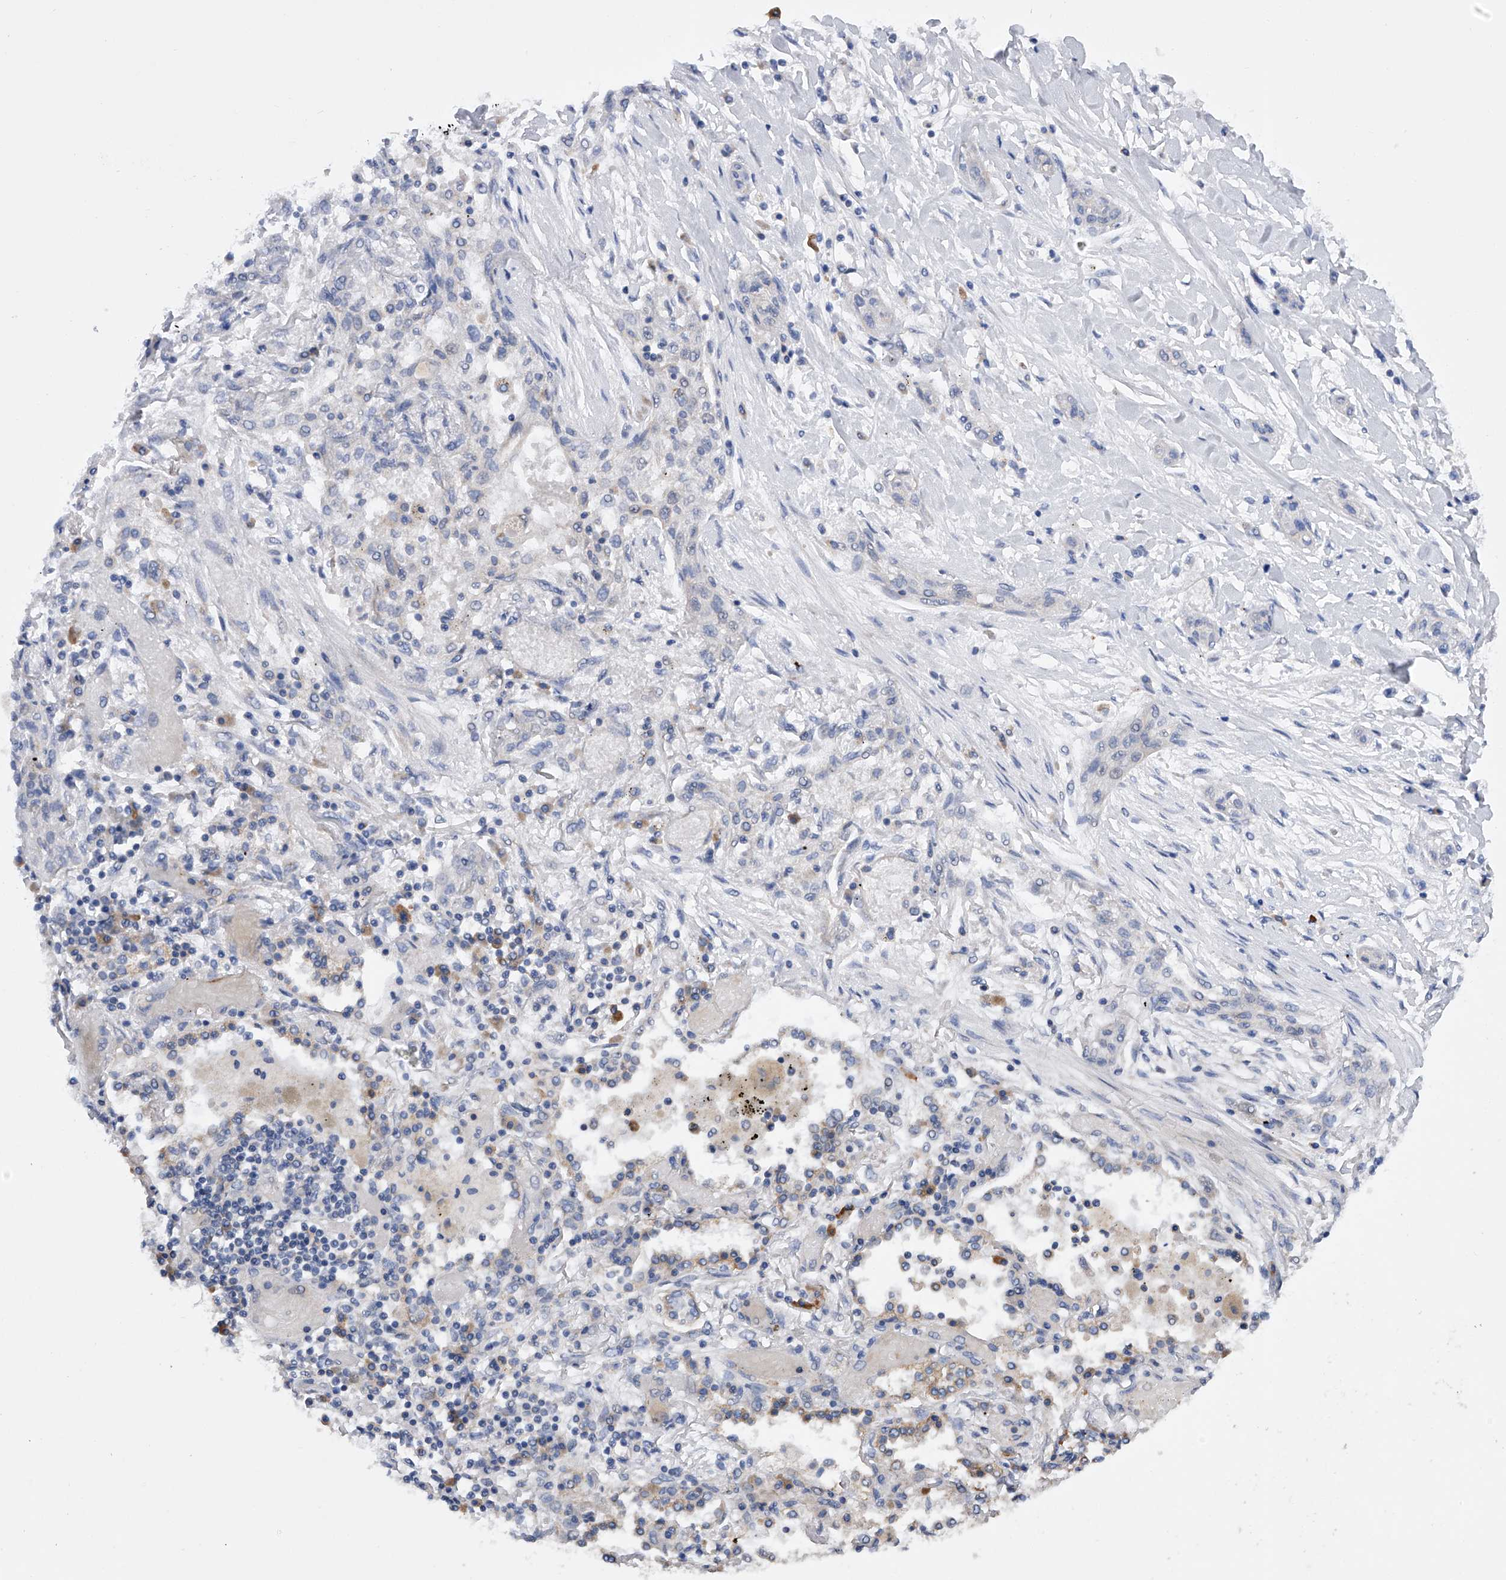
{"staining": {"intensity": "negative", "quantity": "none", "location": "none"}, "tissue": "lung cancer", "cell_type": "Tumor cells", "image_type": "cancer", "snomed": [{"axis": "morphology", "description": "Squamous cell carcinoma, NOS"}, {"axis": "topography", "description": "Lung"}], "caption": "High power microscopy image of an immunohistochemistry histopathology image of squamous cell carcinoma (lung), revealing no significant staining in tumor cells.", "gene": "MLYCD", "patient": {"sex": "female", "age": 47}}